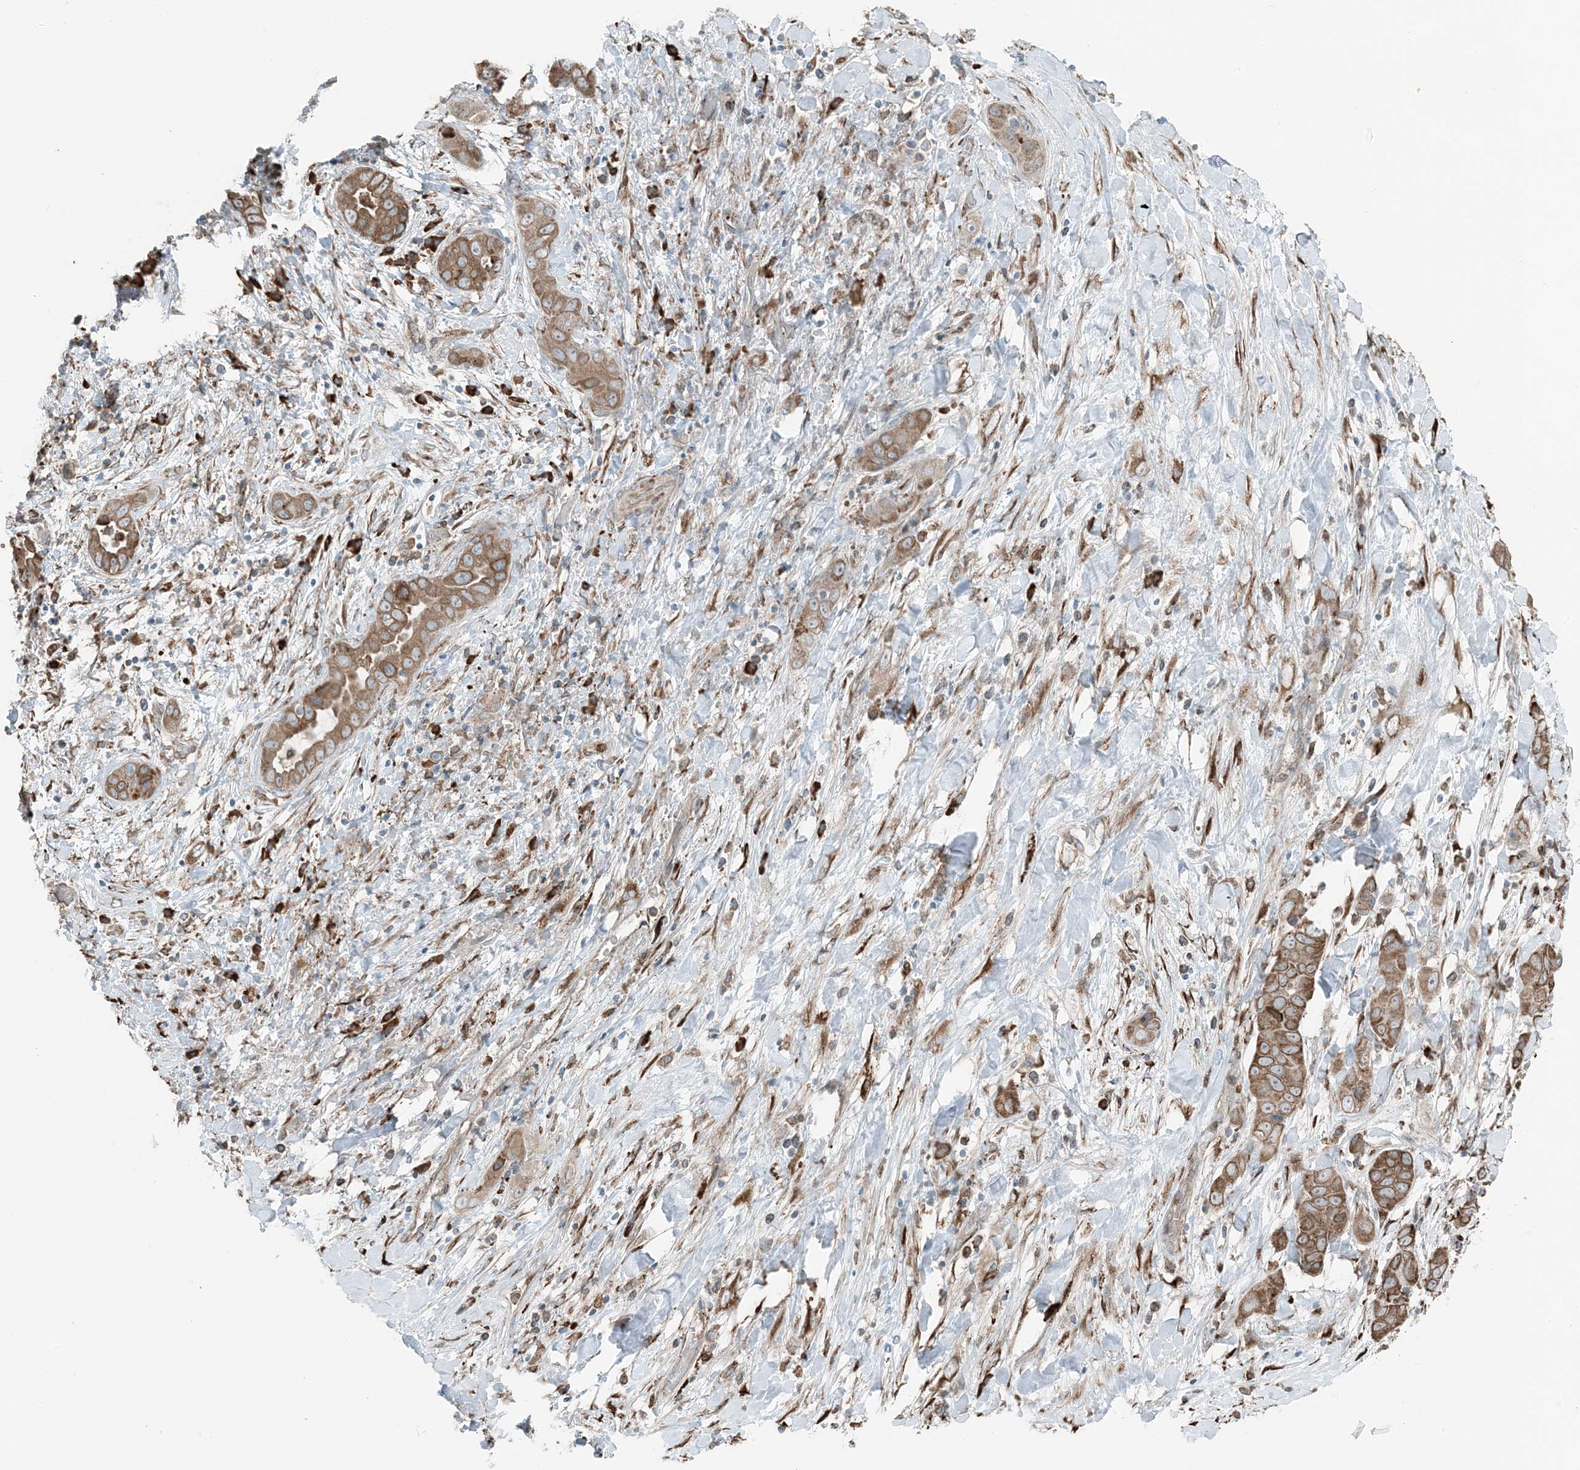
{"staining": {"intensity": "moderate", "quantity": ">75%", "location": "cytoplasmic/membranous"}, "tissue": "liver cancer", "cell_type": "Tumor cells", "image_type": "cancer", "snomed": [{"axis": "morphology", "description": "Cholangiocarcinoma"}, {"axis": "topography", "description": "Liver"}], "caption": "A histopathology image of human cholangiocarcinoma (liver) stained for a protein exhibits moderate cytoplasmic/membranous brown staining in tumor cells.", "gene": "CERKL", "patient": {"sex": "female", "age": 52}}